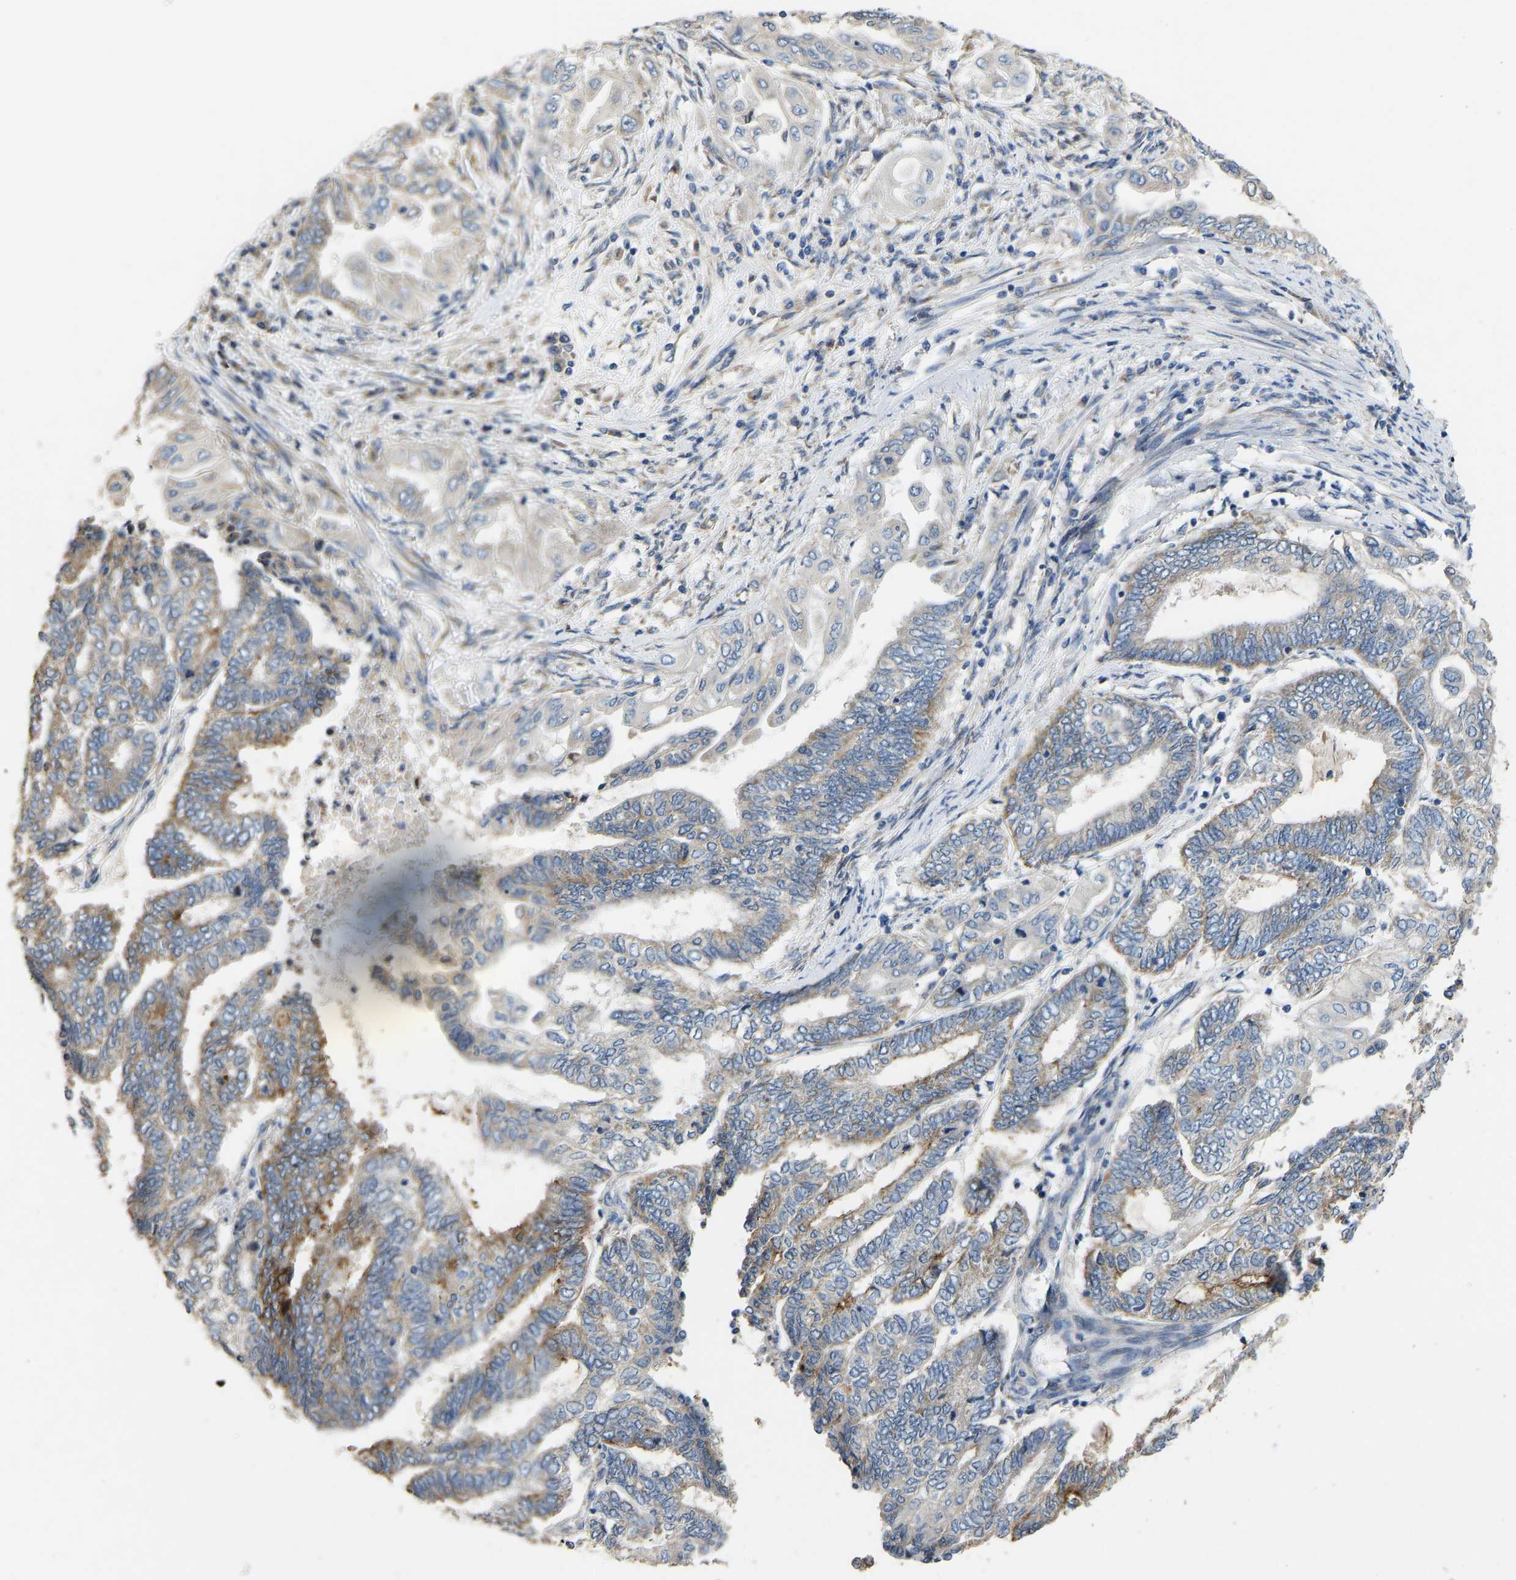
{"staining": {"intensity": "moderate", "quantity": "25%-75%", "location": "cytoplasmic/membranous"}, "tissue": "endometrial cancer", "cell_type": "Tumor cells", "image_type": "cancer", "snomed": [{"axis": "morphology", "description": "Adenocarcinoma, NOS"}, {"axis": "topography", "description": "Uterus"}, {"axis": "topography", "description": "Endometrium"}], "caption": "Adenocarcinoma (endometrial) was stained to show a protein in brown. There is medium levels of moderate cytoplasmic/membranous positivity in about 25%-75% of tumor cells.", "gene": "TMEM150A", "patient": {"sex": "female", "age": 70}}